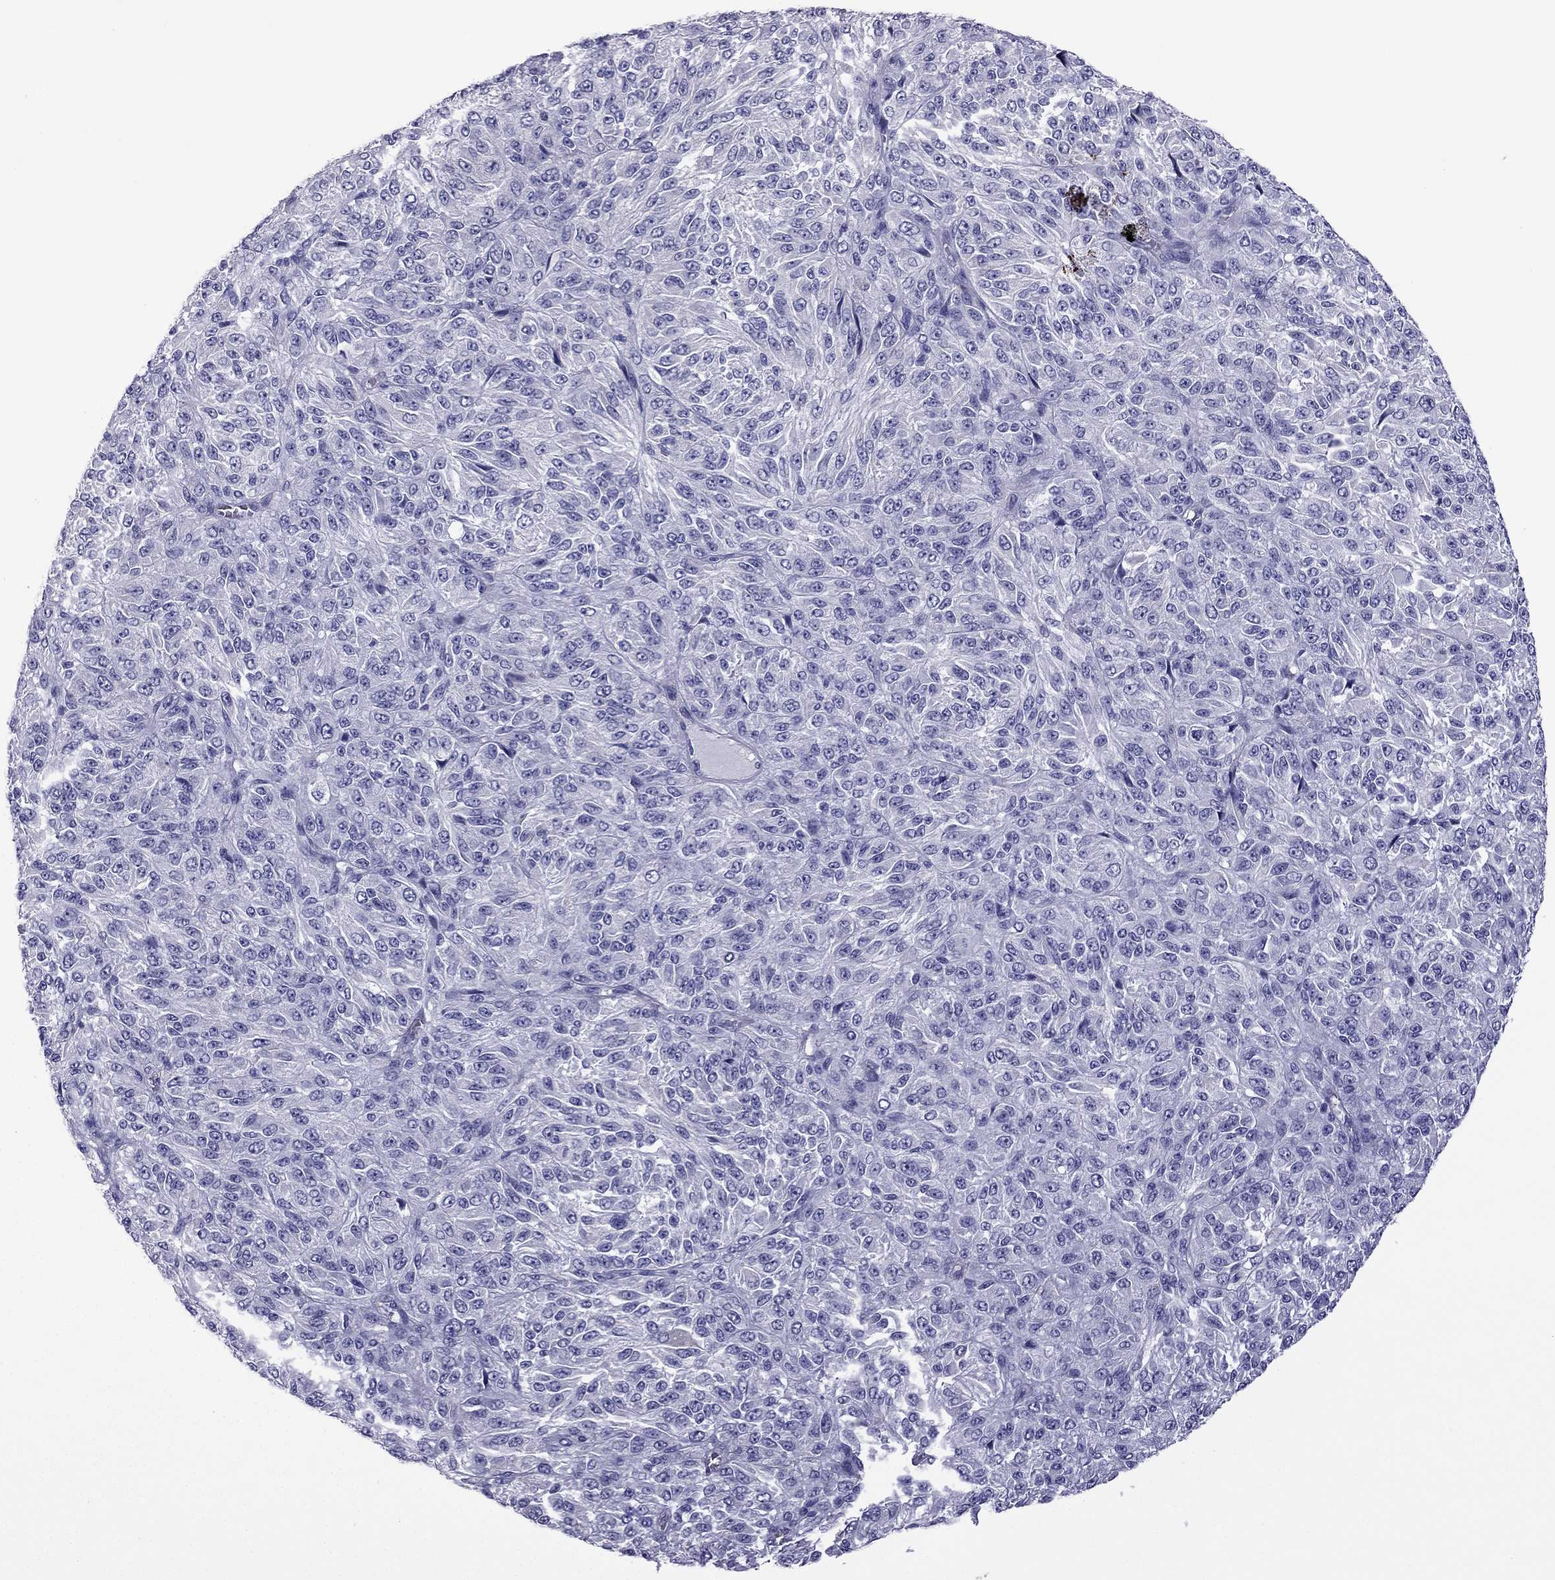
{"staining": {"intensity": "negative", "quantity": "none", "location": "none"}, "tissue": "melanoma", "cell_type": "Tumor cells", "image_type": "cancer", "snomed": [{"axis": "morphology", "description": "Malignant melanoma, Metastatic site"}, {"axis": "topography", "description": "Brain"}], "caption": "Tumor cells are negative for protein expression in human malignant melanoma (metastatic site).", "gene": "GJA8", "patient": {"sex": "female", "age": 56}}